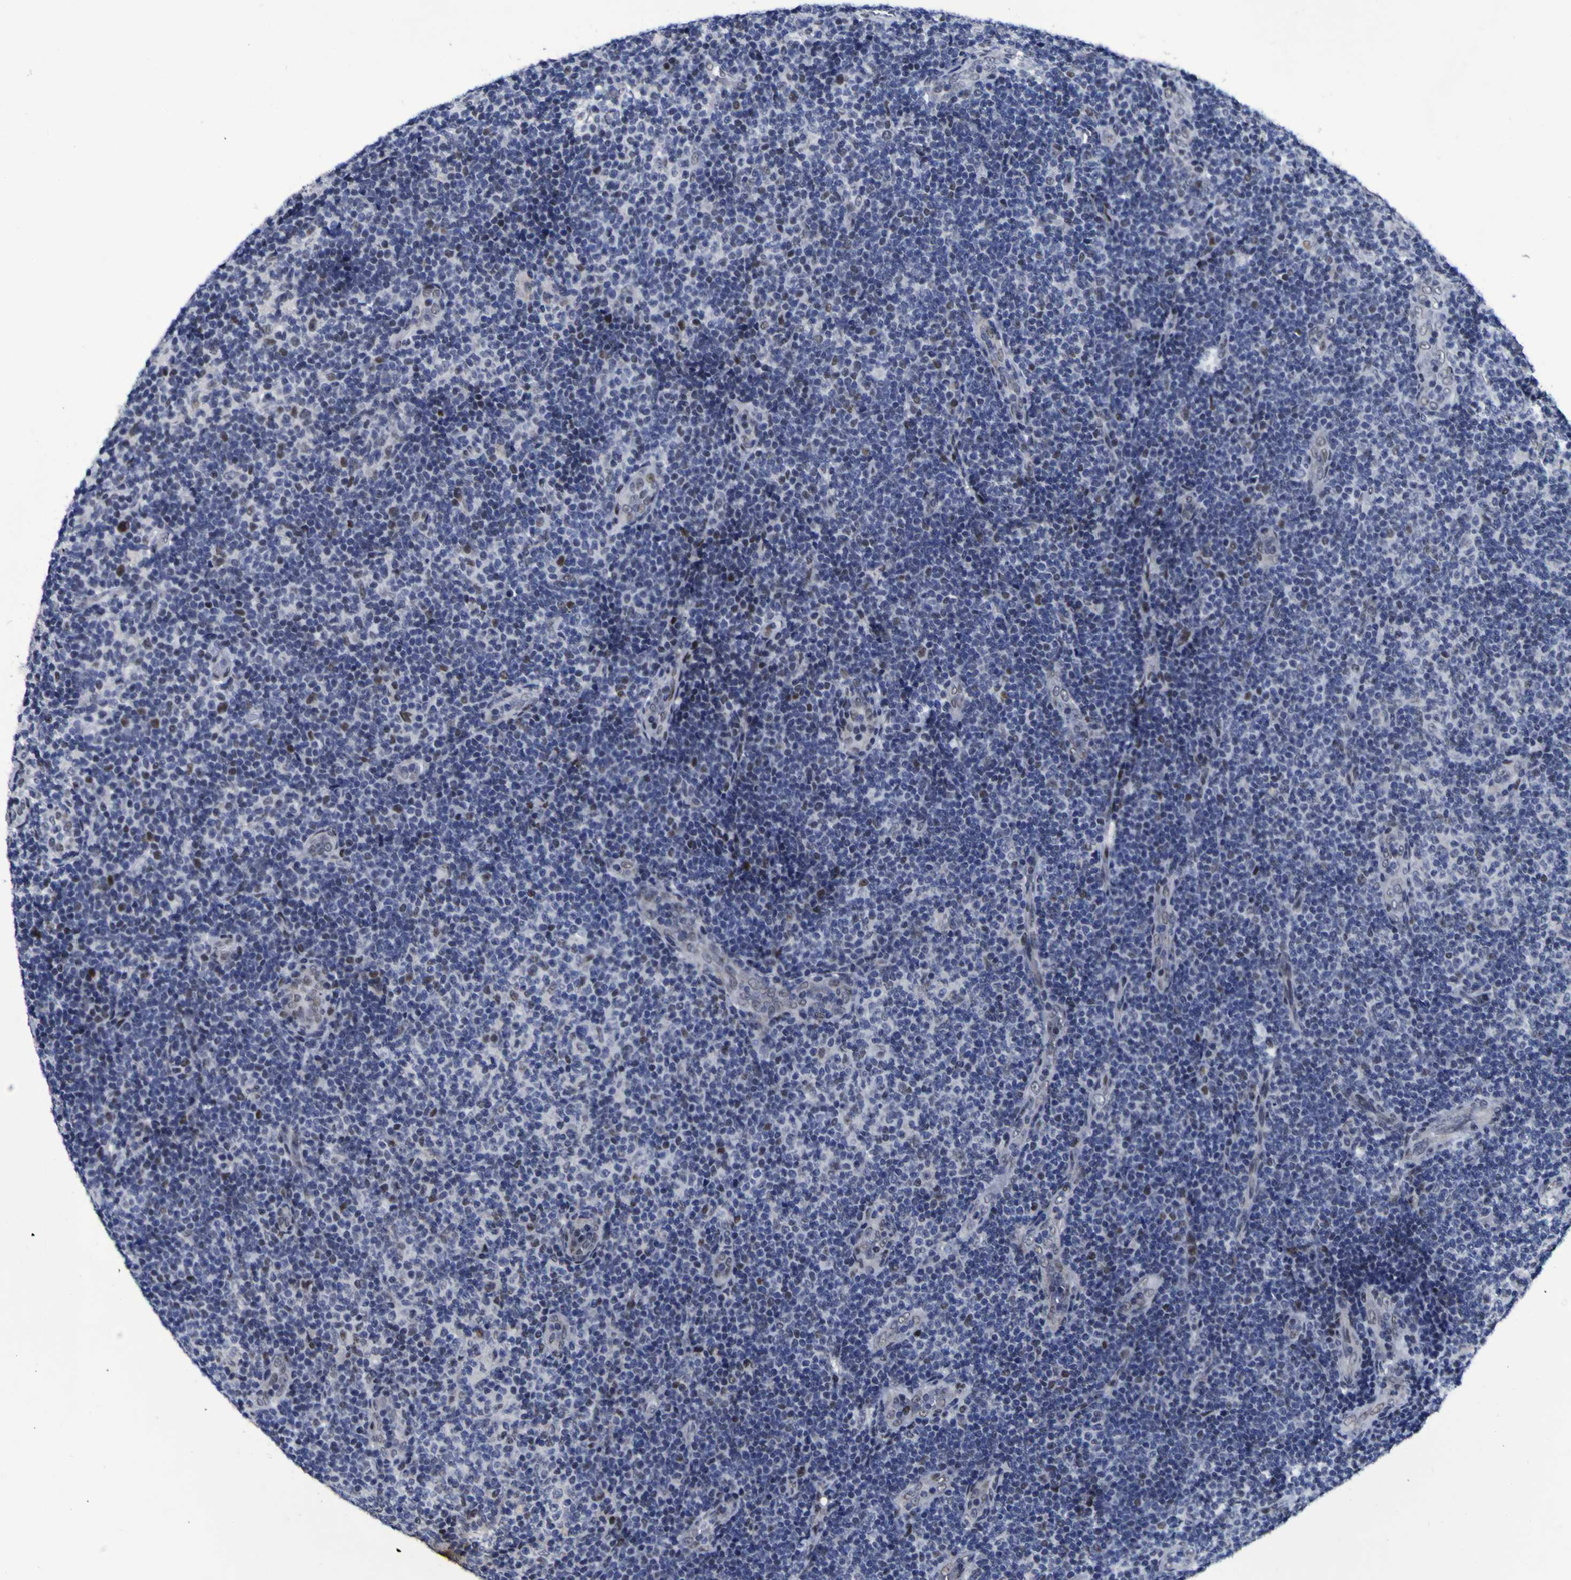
{"staining": {"intensity": "weak", "quantity": "<25%", "location": "nuclear"}, "tissue": "lymphoma", "cell_type": "Tumor cells", "image_type": "cancer", "snomed": [{"axis": "morphology", "description": "Malignant lymphoma, non-Hodgkin's type, Low grade"}, {"axis": "topography", "description": "Lymph node"}], "caption": "High magnification brightfield microscopy of low-grade malignant lymphoma, non-Hodgkin's type stained with DAB (3,3'-diaminobenzidine) (brown) and counterstained with hematoxylin (blue): tumor cells show no significant staining.", "gene": "MBD3", "patient": {"sex": "male", "age": 83}}